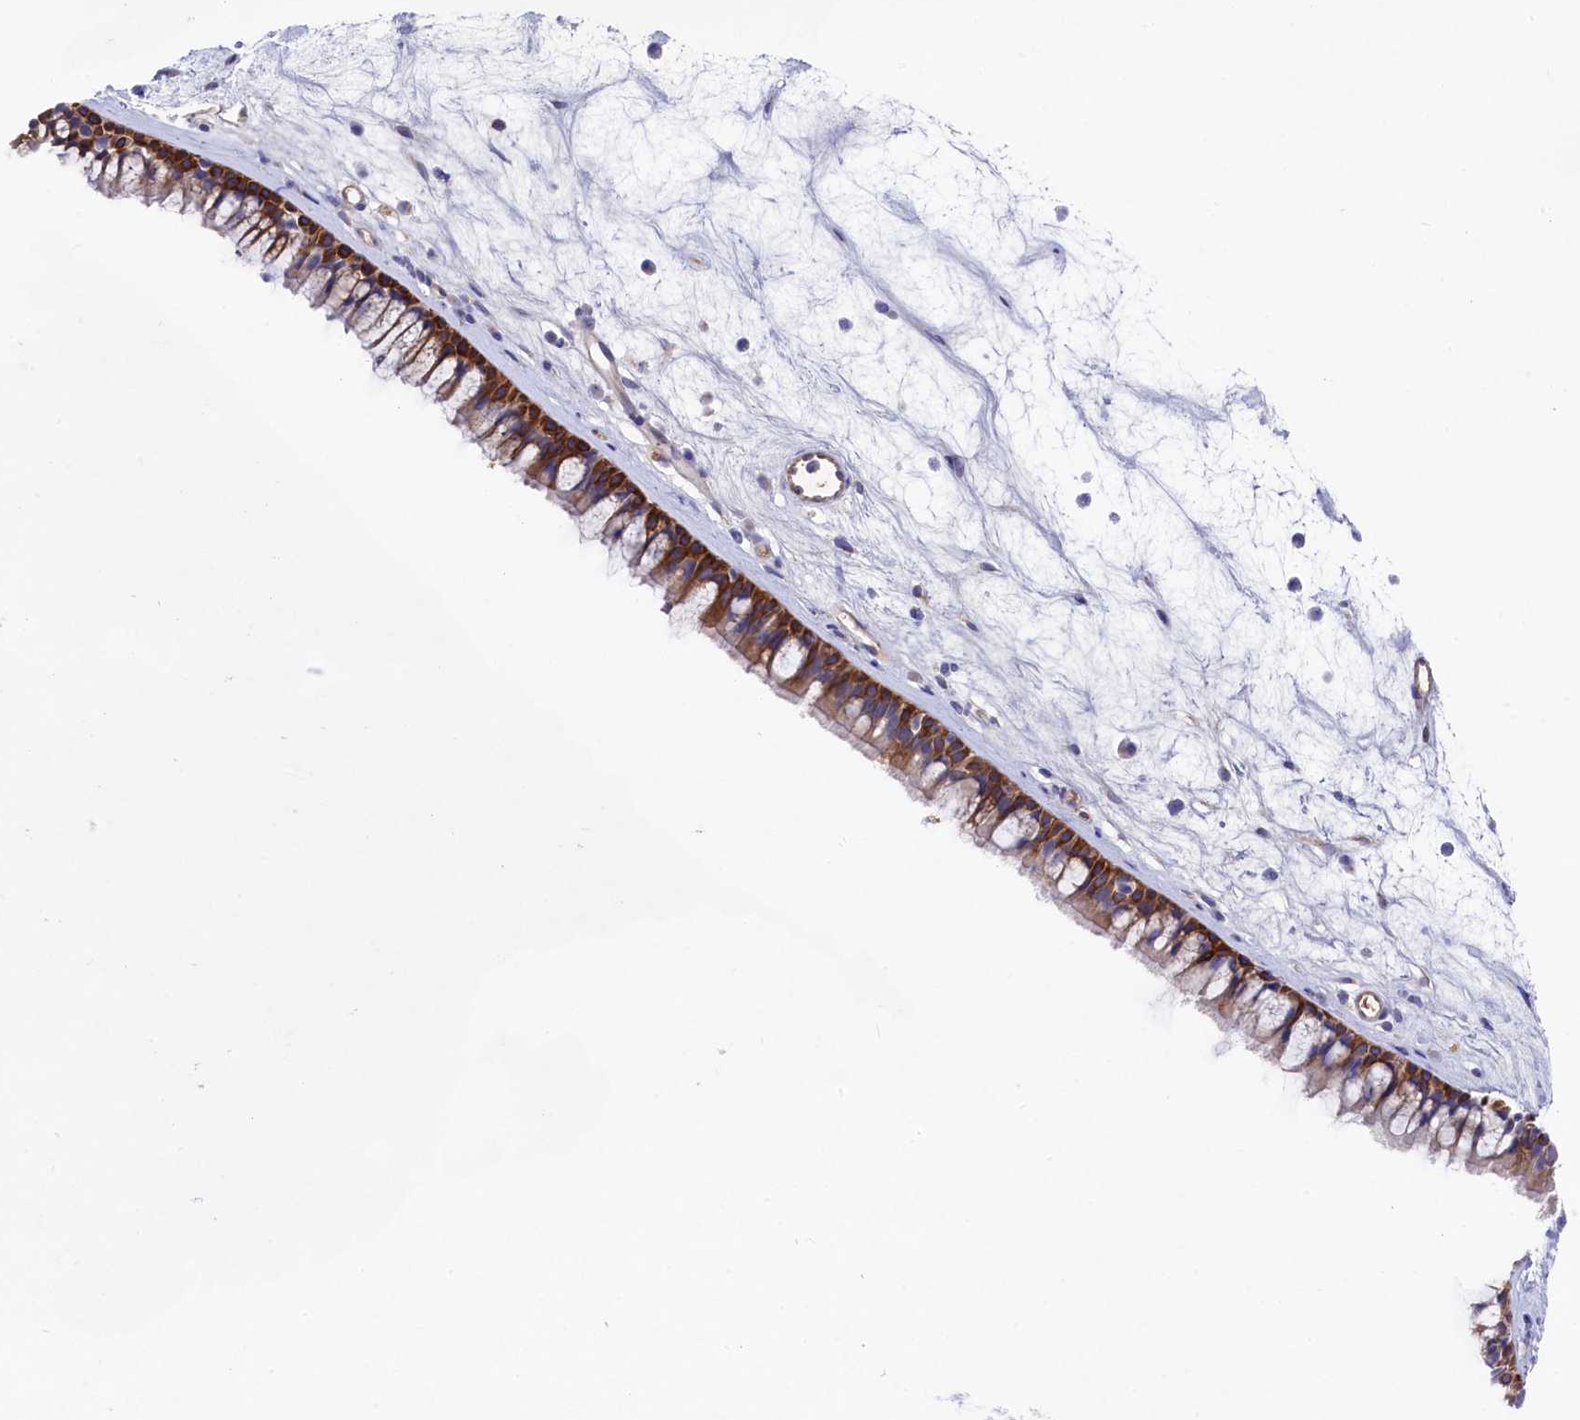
{"staining": {"intensity": "moderate", "quantity": ">75%", "location": "cytoplasmic/membranous"}, "tissue": "nasopharynx", "cell_type": "Respiratory epithelial cells", "image_type": "normal", "snomed": [{"axis": "morphology", "description": "Normal tissue, NOS"}, {"axis": "morphology", "description": "Inflammation, NOS"}, {"axis": "morphology", "description": "Malignant melanoma, Metastatic site"}, {"axis": "topography", "description": "Nasopharynx"}], "caption": "Immunohistochemical staining of unremarkable nasopharynx displays >75% levels of moderate cytoplasmic/membranous protein staining in approximately >75% of respiratory epithelial cells.", "gene": "LHFPL4", "patient": {"sex": "male", "age": 70}}